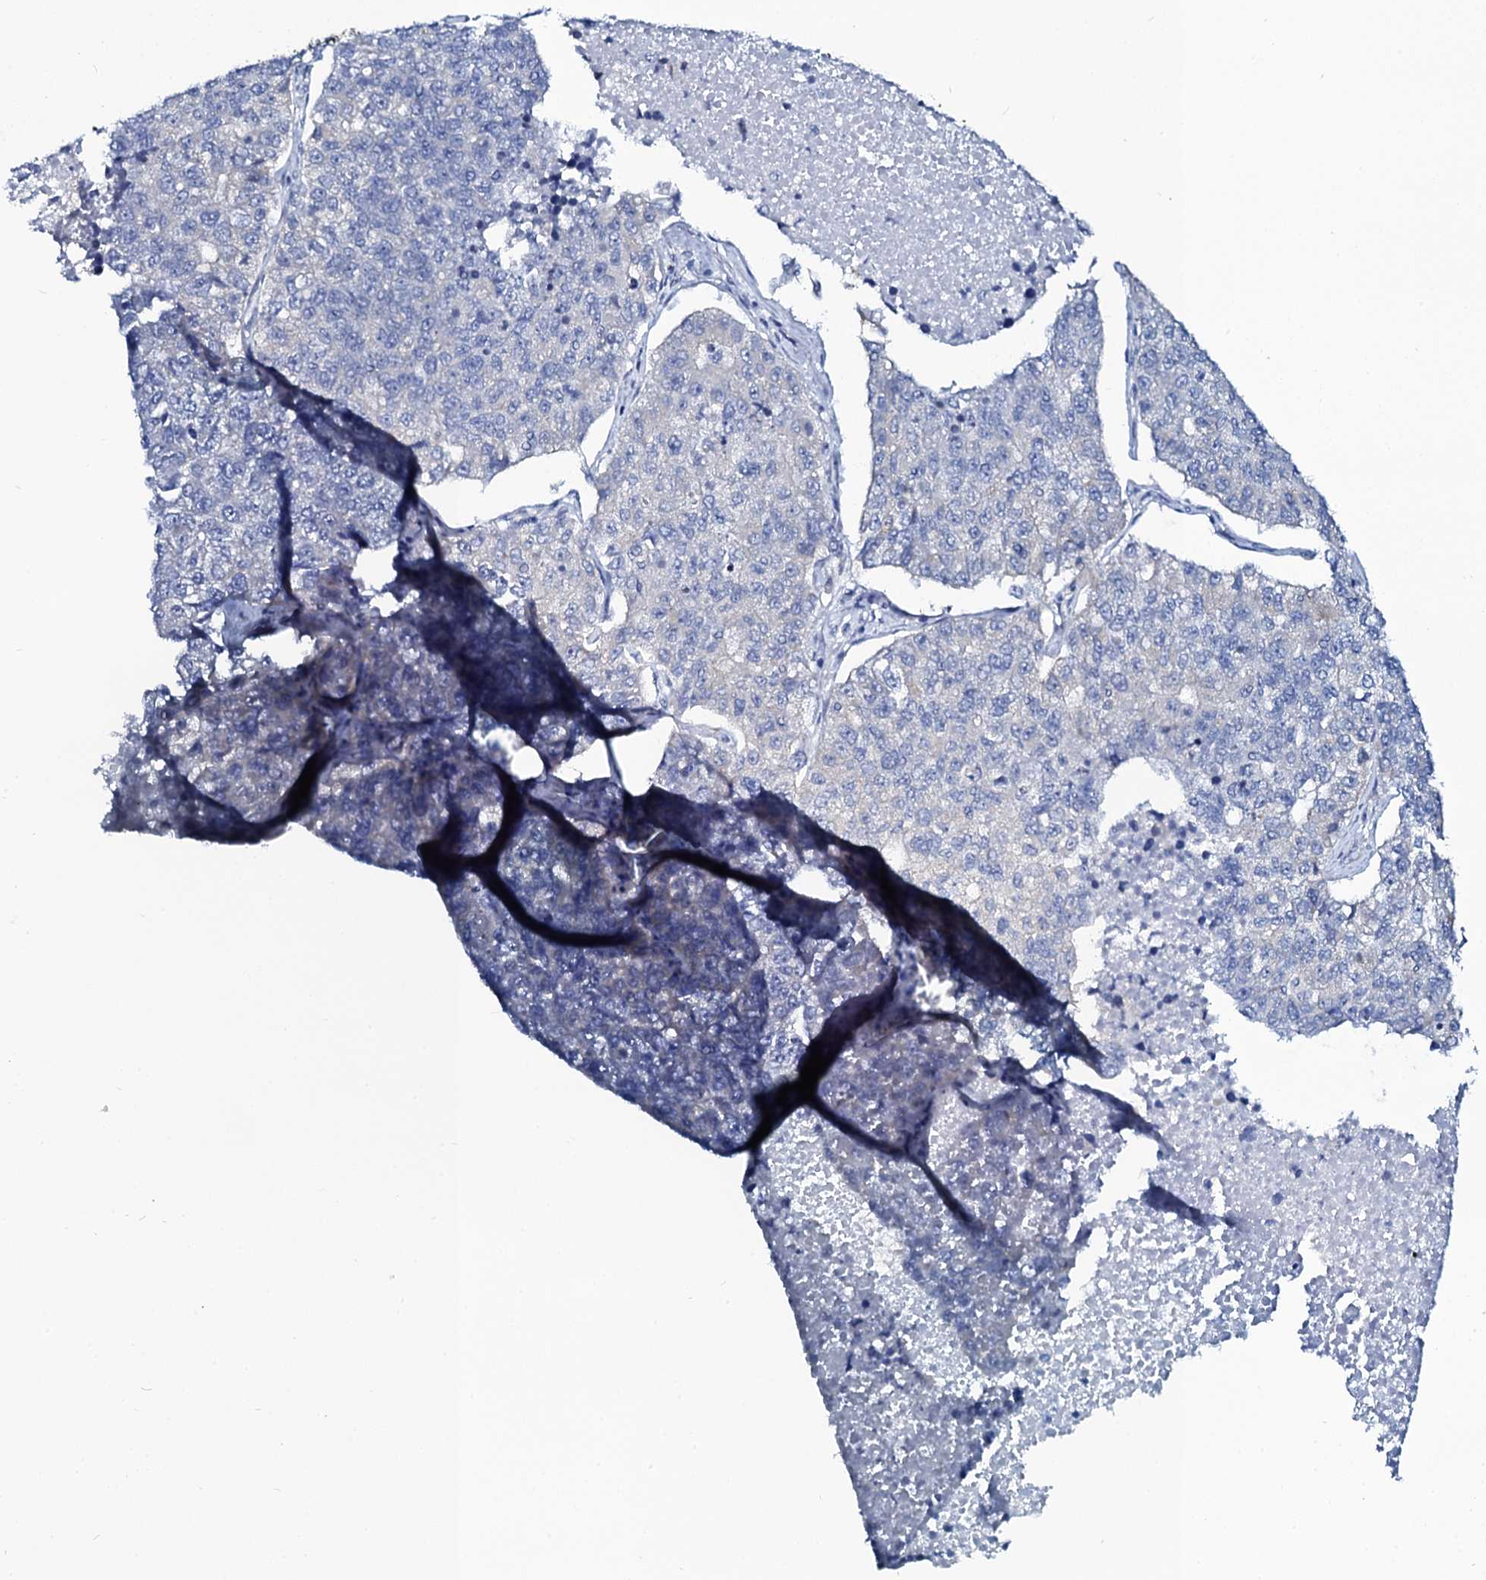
{"staining": {"intensity": "negative", "quantity": "none", "location": "none"}, "tissue": "lung cancer", "cell_type": "Tumor cells", "image_type": "cancer", "snomed": [{"axis": "morphology", "description": "Adenocarcinoma, NOS"}, {"axis": "topography", "description": "Lung"}], "caption": "Immunohistochemical staining of lung cancer displays no significant positivity in tumor cells.", "gene": "C10orf88", "patient": {"sex": "male", "age": 49}}